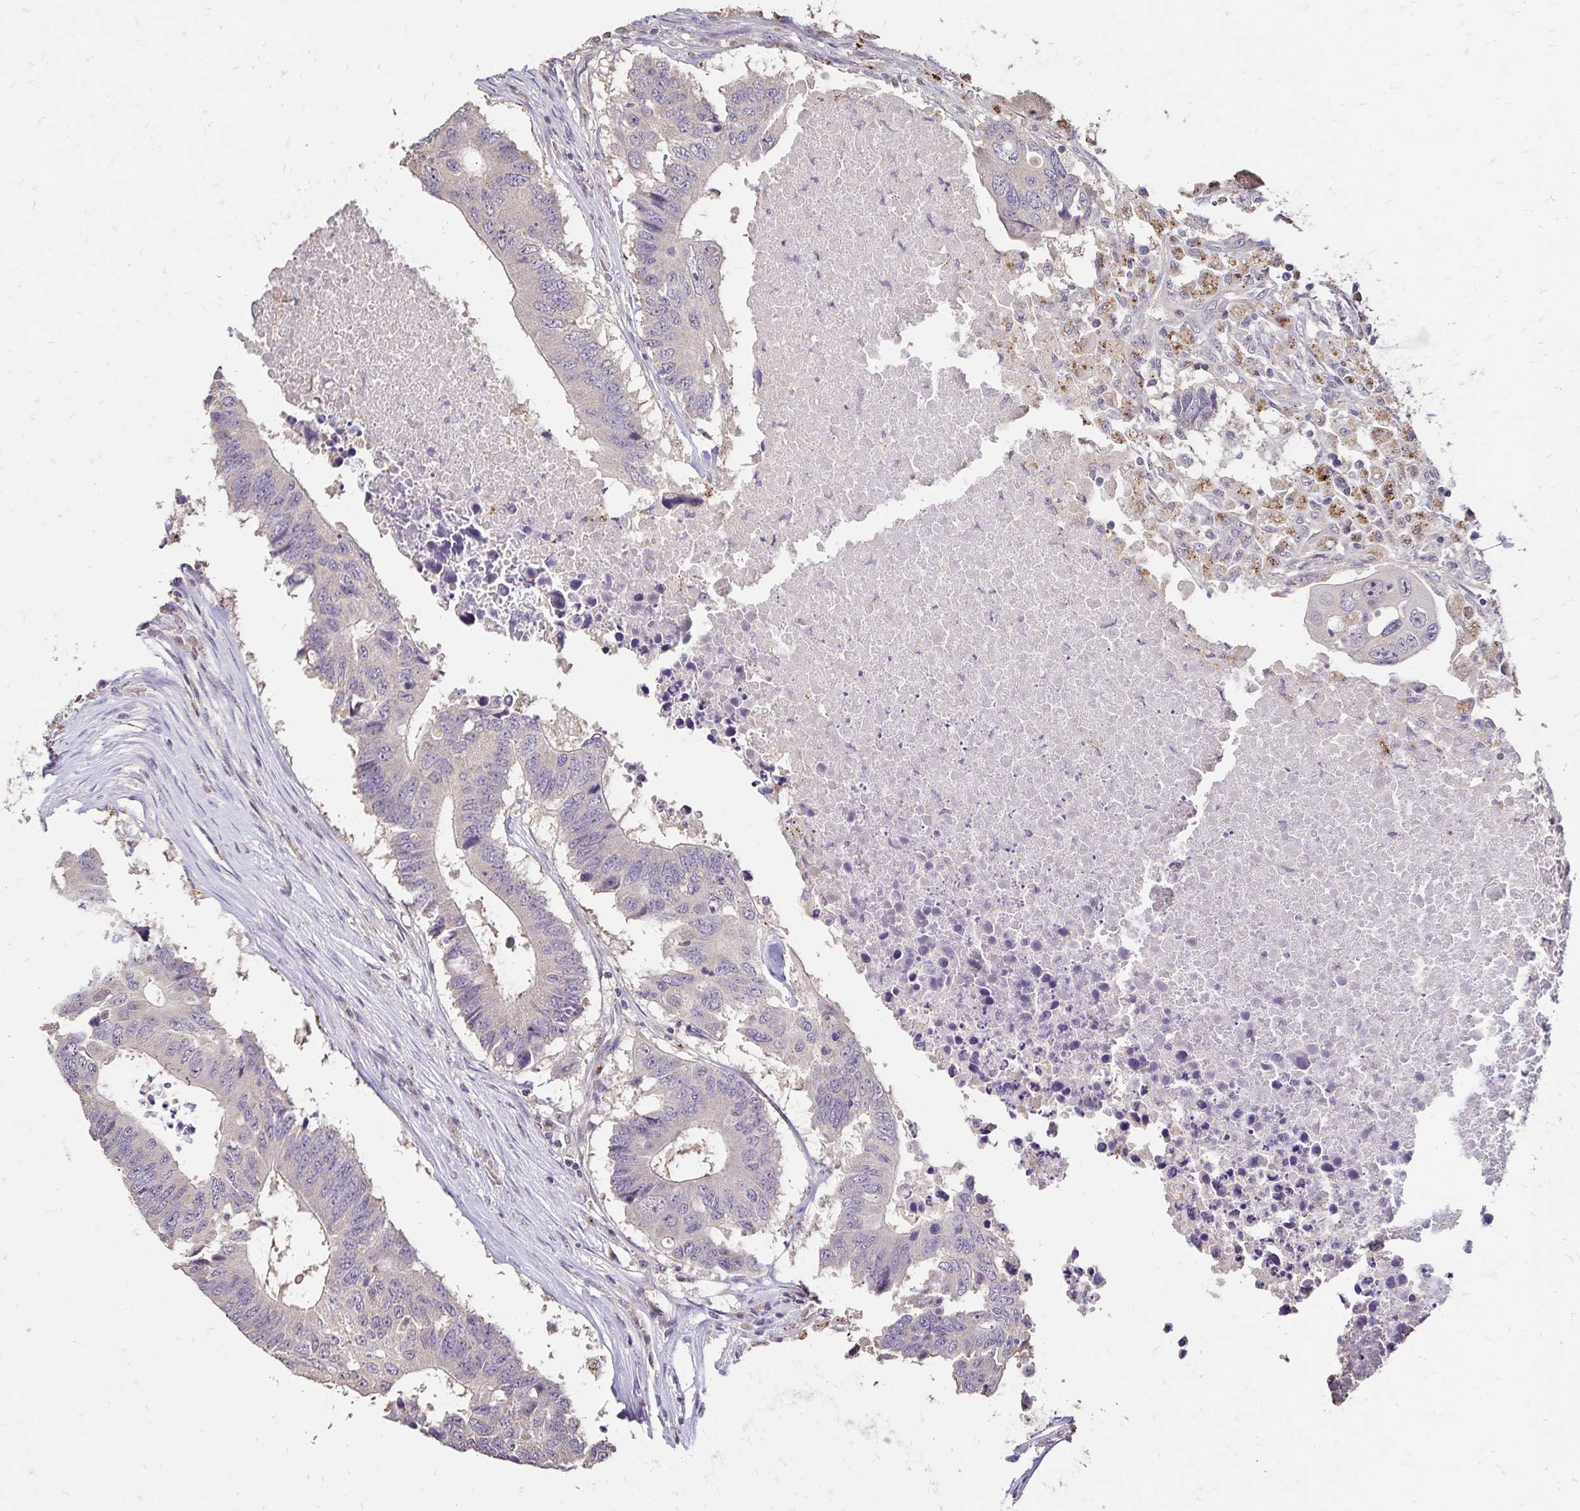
{"staining": {"intensity": "negative", "quantity": "none", "location": "none"}, "tissue": "colorectal cancer", "cell_type": "Tumor cells", "image_type": "cancer", "snomed": [{"axis": "morphology", "description": "Adenocarcinoma, NOS"}, {"axis": "topography", "description": "Colon"}], "caption": "DAB immunohistochemical staining of human colorectal cancer reveals no significant positivity in tumor cells.", "gene": "EMC10", "patient": {"sex": "male", "age": 71}}